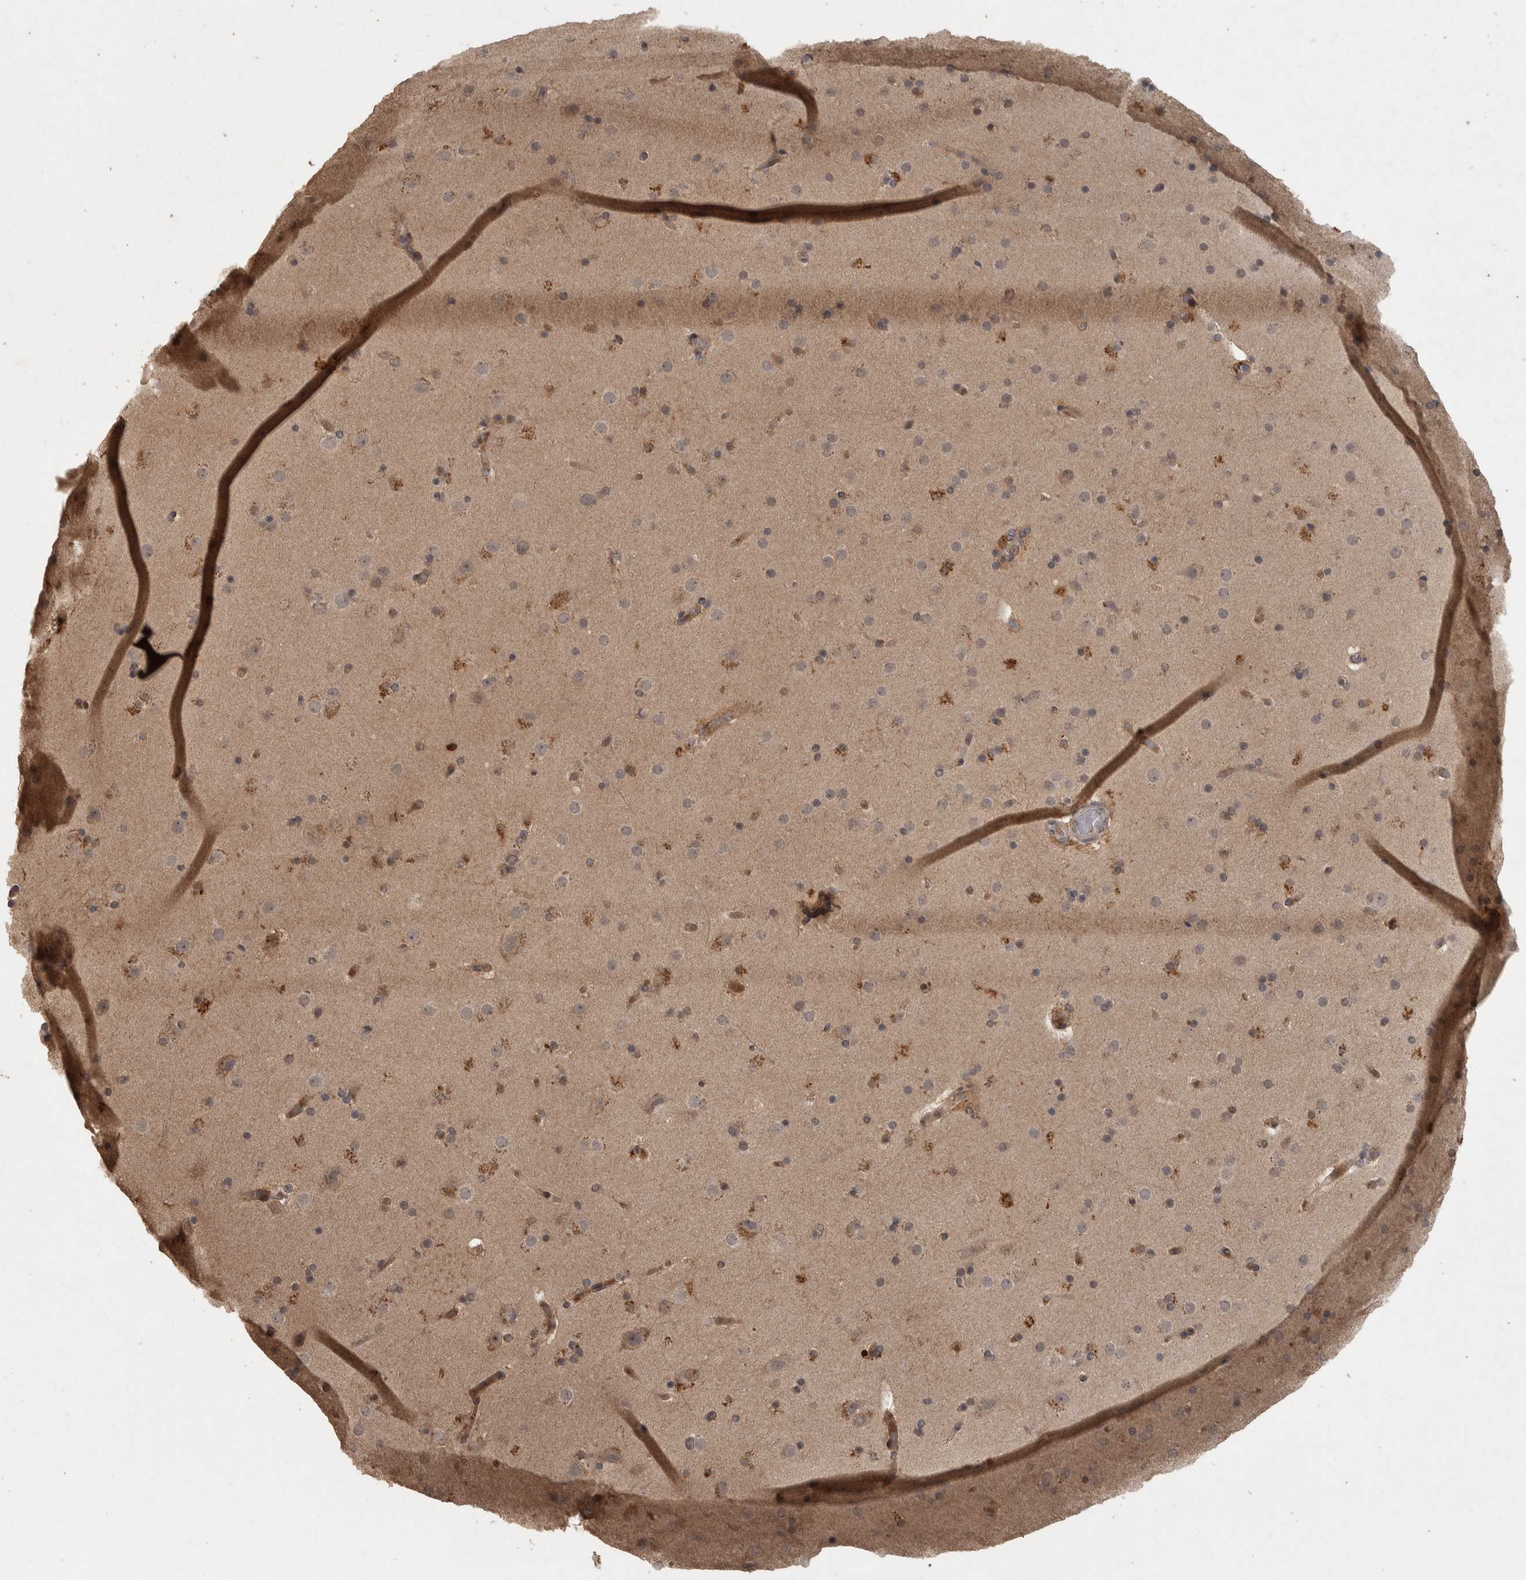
{"staining": {"intensity": "moderate", "quantity": ">75%", "location": "cytoplasmic/membranous"}, "tissue": "cerebral cortex", "cell_type": "Endothelial cells", "image_type": "normal", "snomed": [{"axis": "morphology", "description": "Normal tissue, NOS"}, {"axis": "topography", "description": "Cerebral cortex"}], "caption": "Normal cerebral cortex was stained to show a protein in brown. There is medium levels of moderate cytoplasmic/membranous staining in about >75% of endothelial cells.", "gene": "ACO1", "patient": {"sex": "male", "age": 57}}